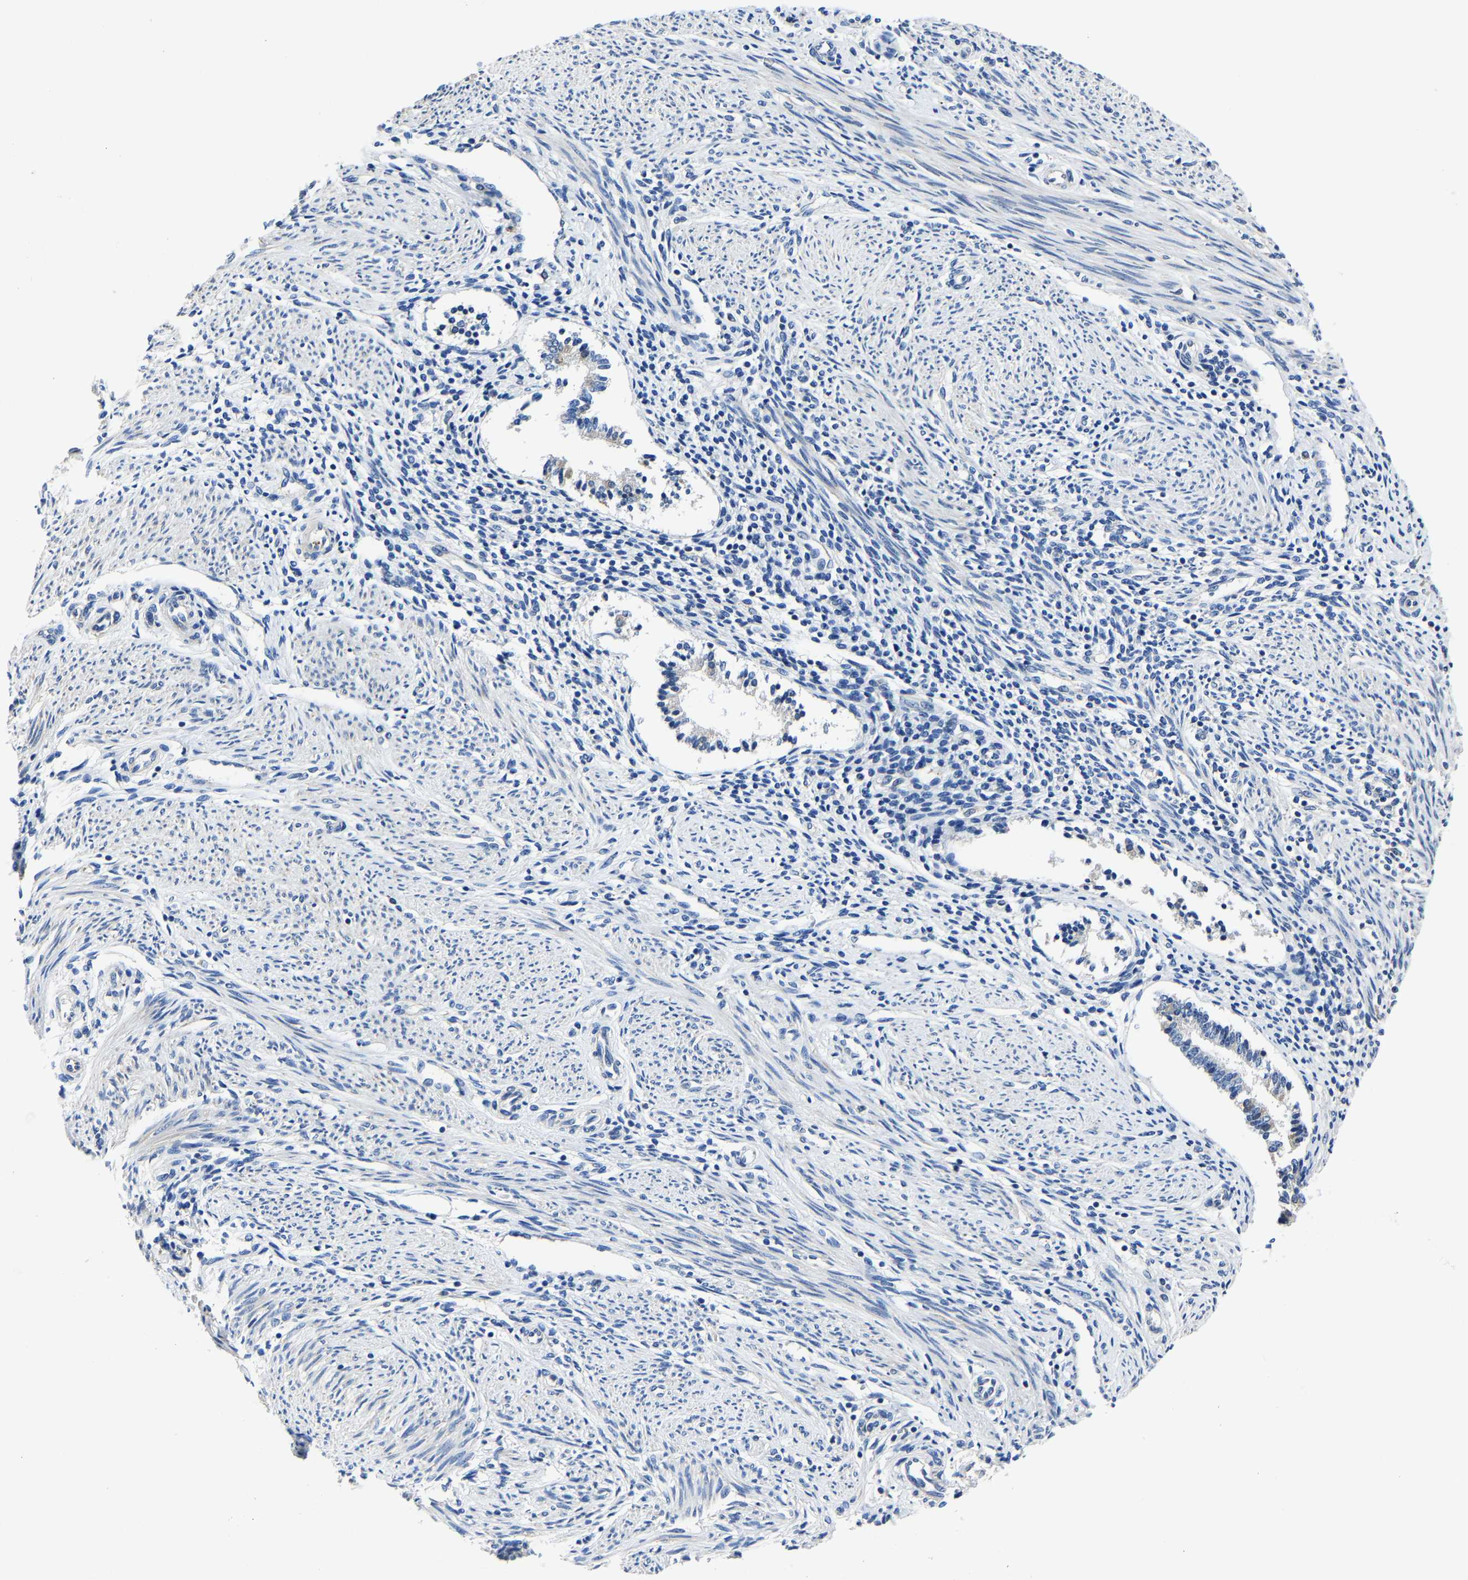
{"staining": {"intensity": "negative", "quantity": "none", "location": "none"}, "tissue": "endometrium", "cell_type": "Cells in endometrial stroma", "image_type": "normal", "snomed": [{"axis": "morphology", "description": "Normal tissue, NOS"}, {"axis": "topography", "description": "Endometrium"}], "caption": "This is an IHC photomicrograph of normal endometrium. There is no staining in cells in endometrial stroma.", "gene": "G3BP2", "patient": {"sex": "female", "age": 42}}